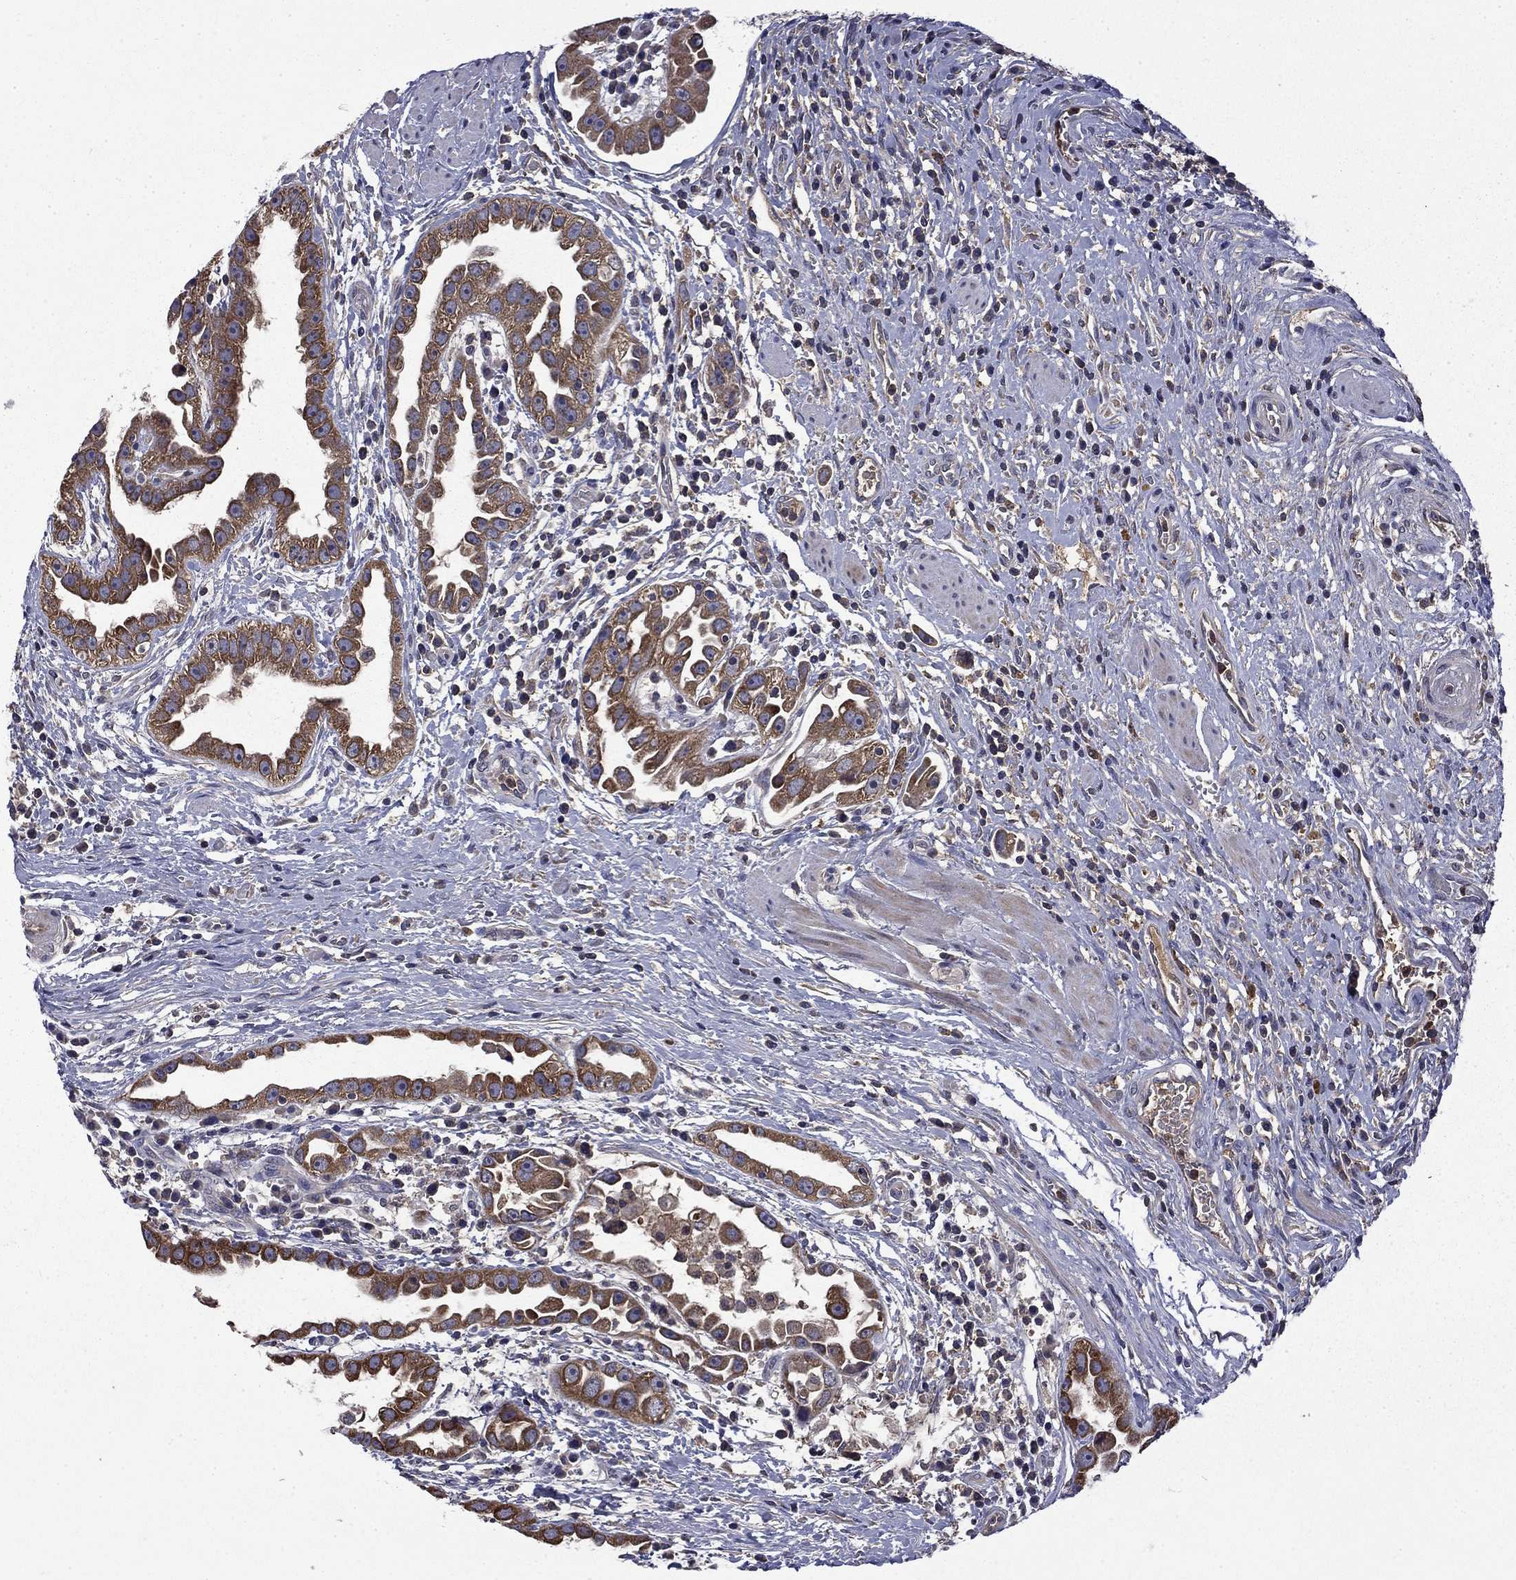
{"staining": {"intensity": "strong", "quantity": ">75%", "location": "cytoplasmic/membranous"}, "tissue": "urothelial cancer", "cell_type": "Tumor cells", "image_type": "cancer", "snomed": [{"axis": "morphology", "description": "Urothelial carcinoma, High grade"}, {"axis": "topography", "description": "Urinary bladder"}], "caption": "Immunohistochemistry (IHC) histopathology image of urothelial carcinoma (high-grade) stained for a protein (brown), which reveals high levels of strong cytoplasmic/membranous expression in about >75% of tumor cells.", "gene": "CEACAM7", "patient": {"sex": "female", "age": 41}}